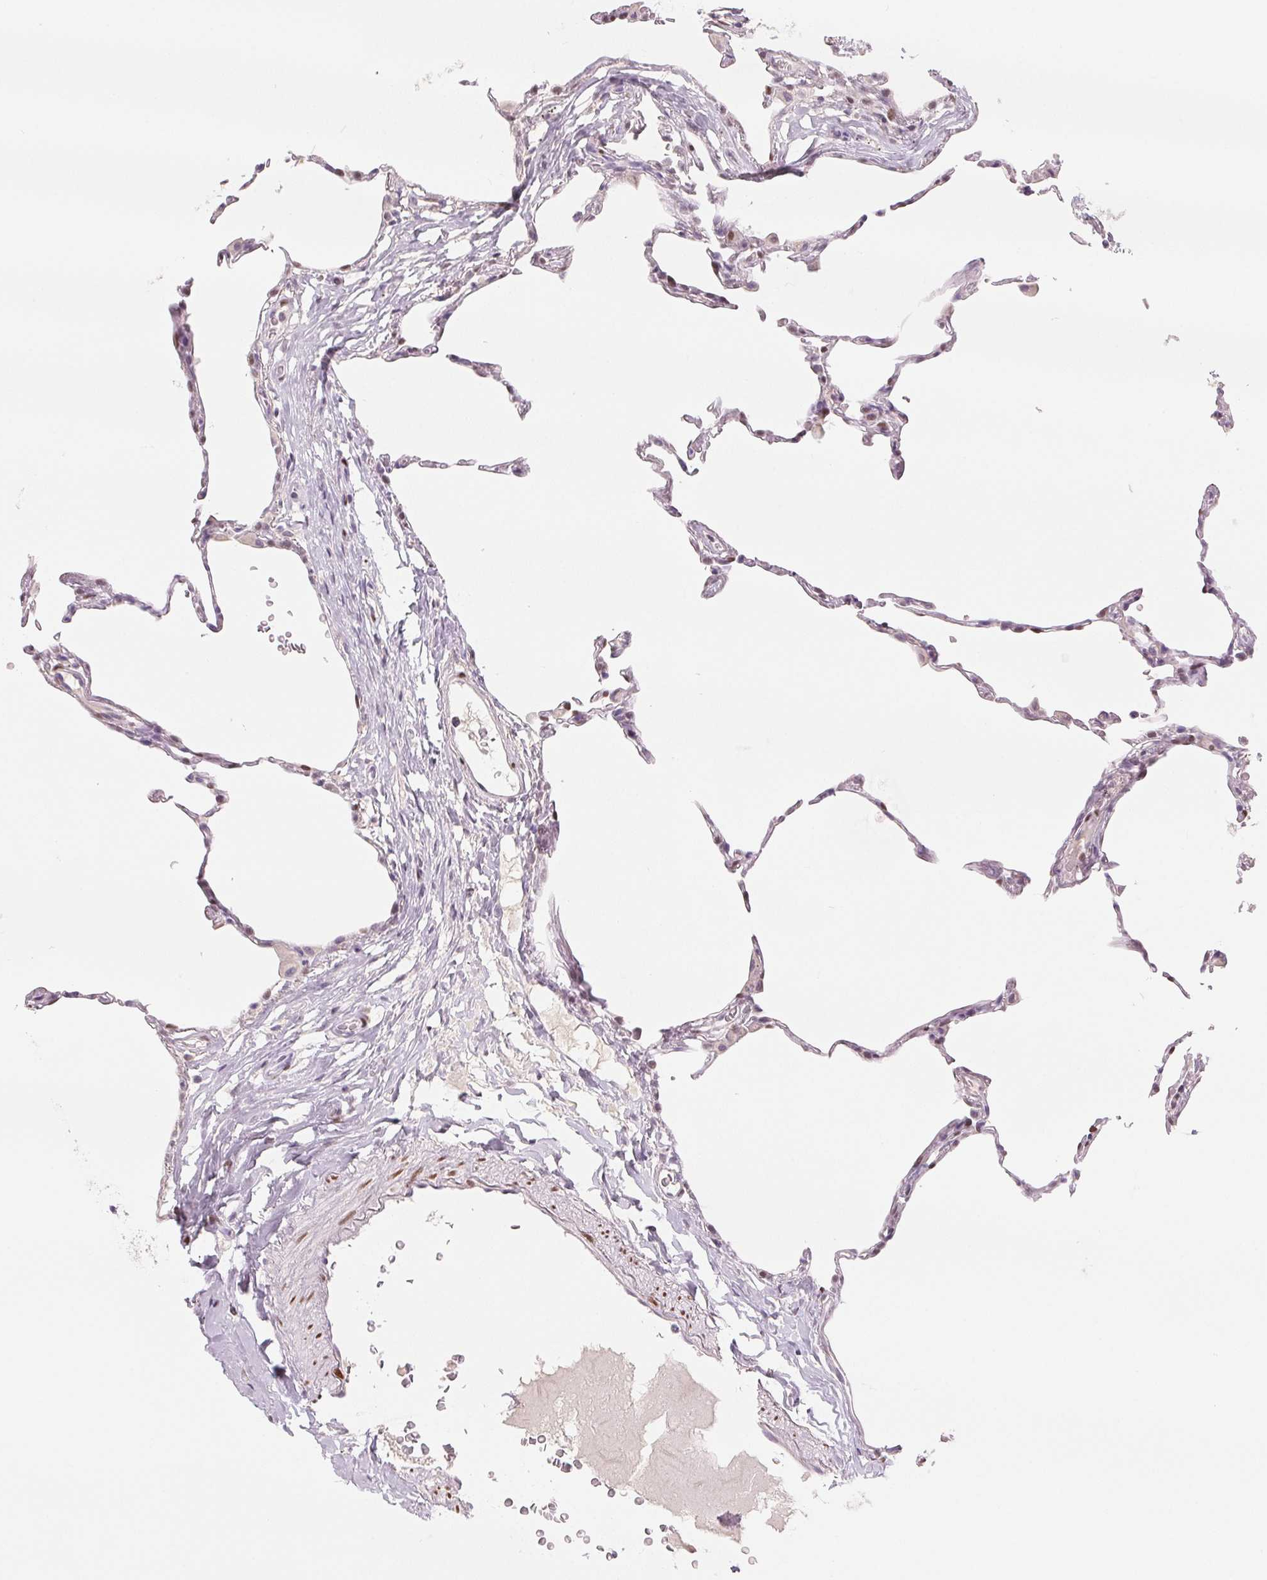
{"staining": {"intensity": "negative", "quantity": "none", "location": "none"}, "tissue": "lung", "cell_type": "Alveolar cells", "image_type": "normal", "snomed": [{"axis": "morphology", "description": "Normal tissue, NOS"}, {"axis": "topography", "description": "Lung"}], "caption": "Alveolar cells are negative for brown protein staining in unremarkable lung. (DAB IHC, high magnification).", "gene": "SMARCD3", "patient": {"sex": "female", "age": 57}}